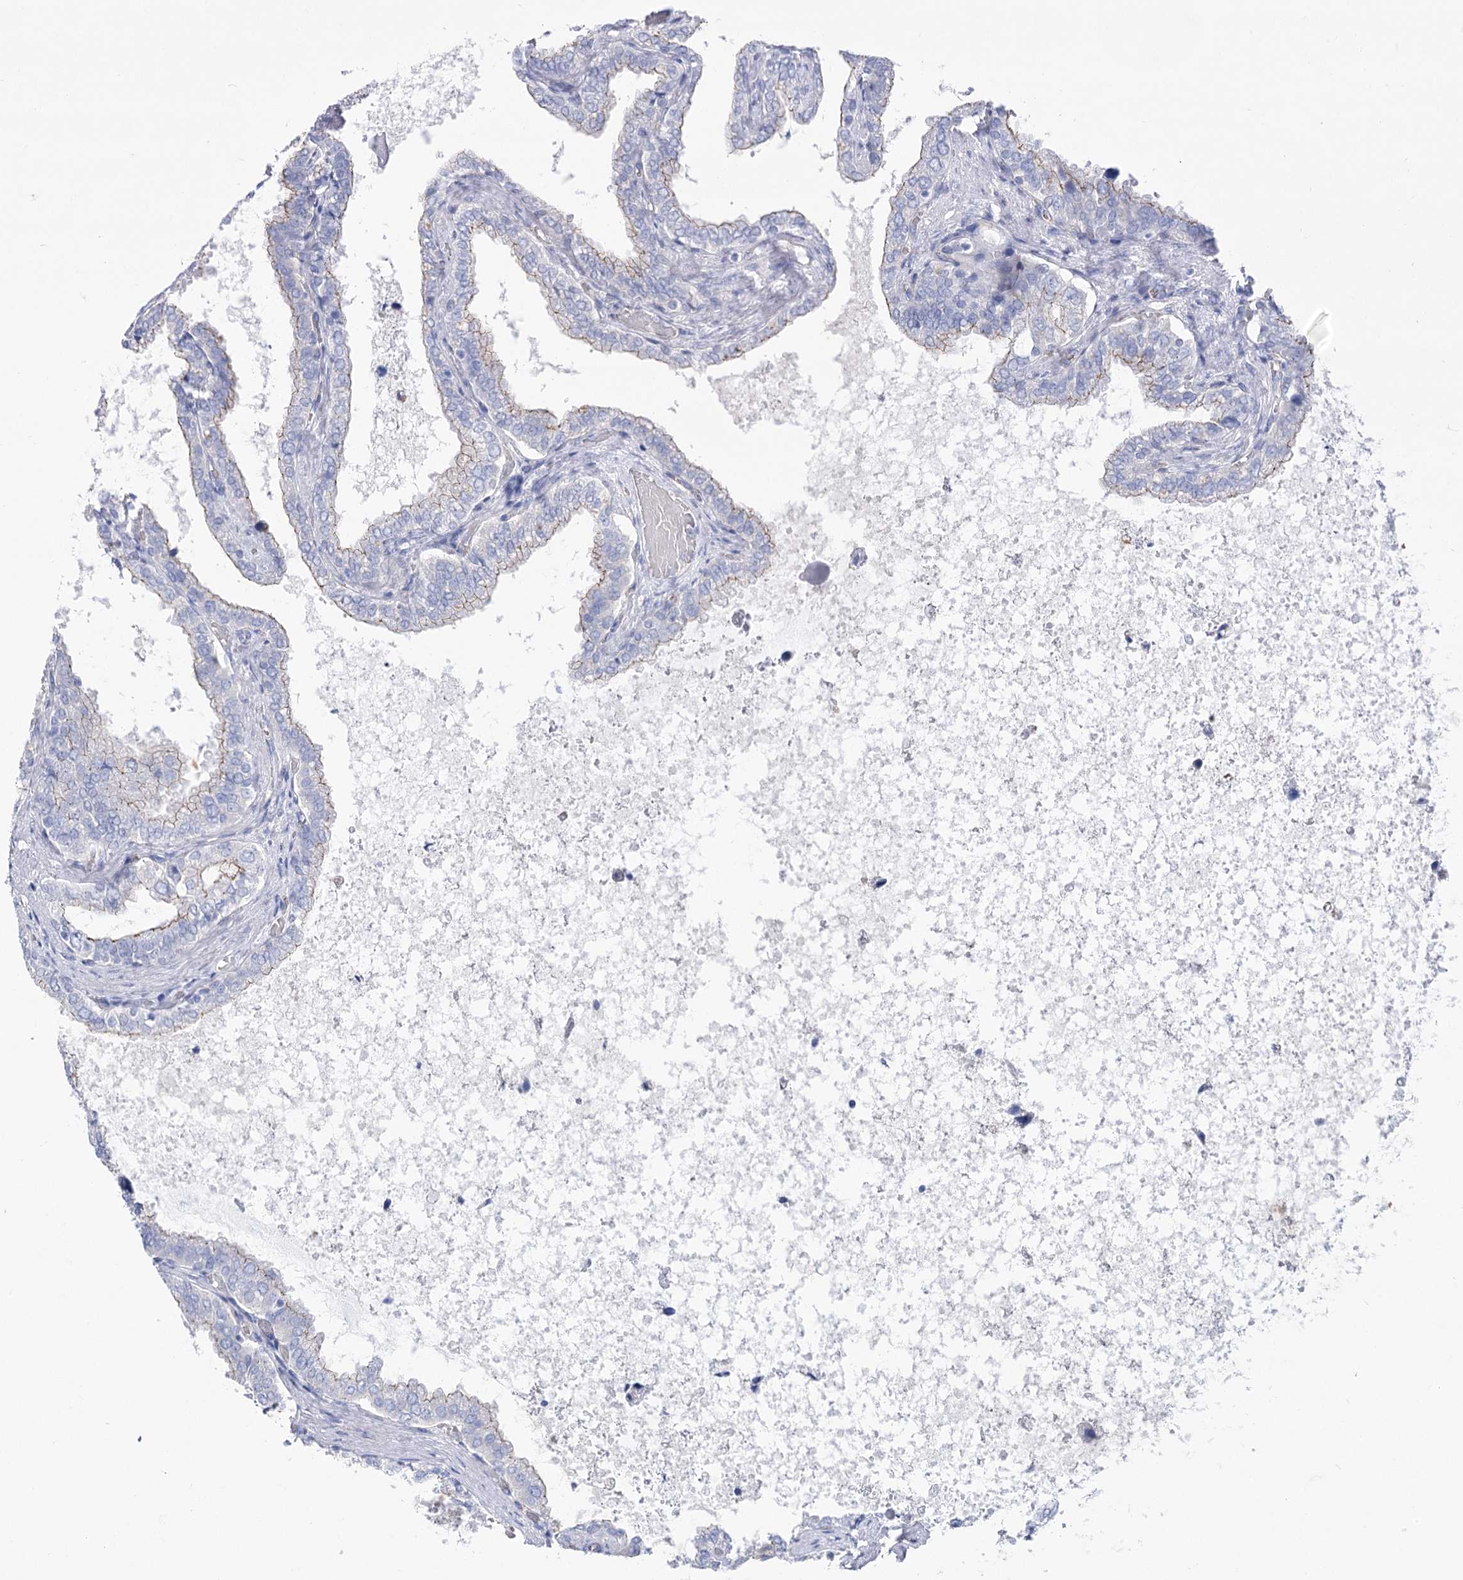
{"staining": {"intensity": "negative", "quantity": "none", "location": "none"}, "tissue": "seminal vesicle", "cell_type": "Glandular cells", "image_type": "normal", "snomed": [{"axis": "morphology", "description": "Normal tissue, NOS"}, {"axis": "topography", "description": "Seminal veicle"}], "caption": "DAB immunohistochemical staining of unremarkable seminal vesicle reveals no significant staining in glandular cells. The staining was performed using DAB (3,3'-diaminobenzidine) to visualize the protein expression in brown, while the nuclei were stained in blue with hematoxylin (Magnification: 20x).", "gene": "NRAP", "patient": {"sex": "male", "age": 46}}